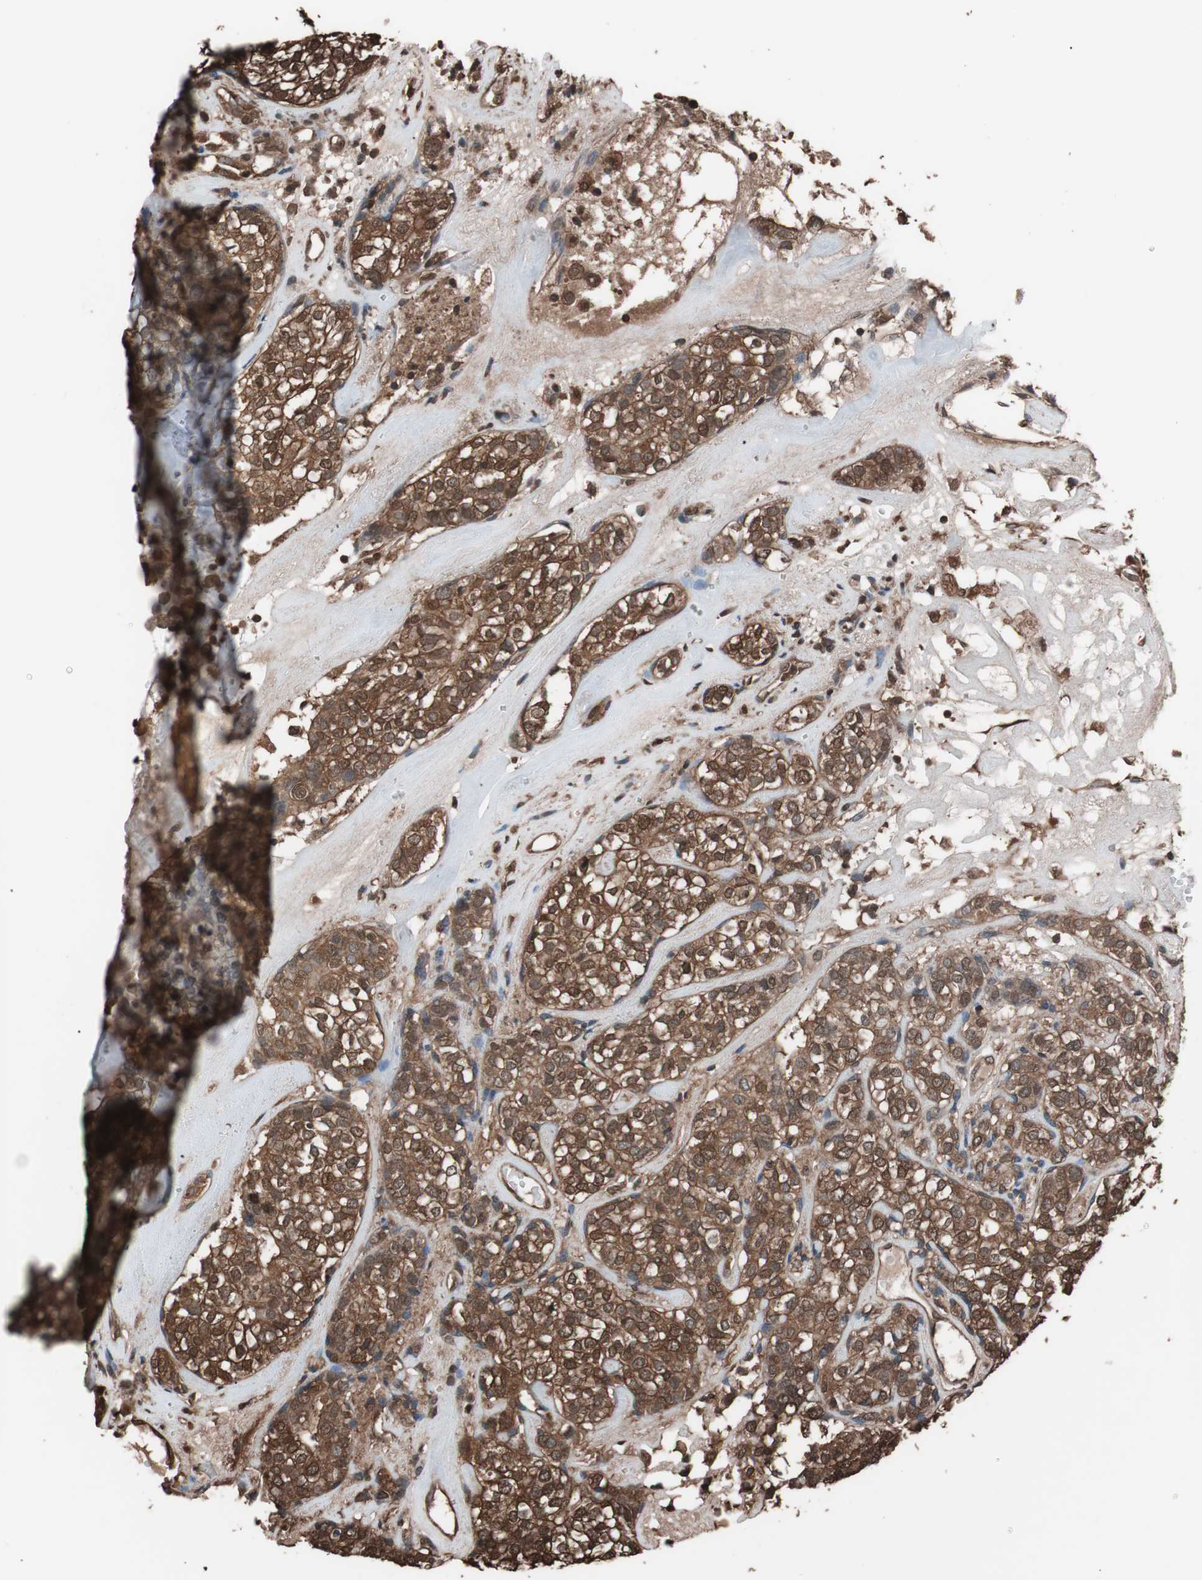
{"staining": {"intensity": "strong", "quantity": ">75%", "location": "cytoplasmic/membranous,nuclear"}, "tissue": "head and neck cancer", "cell_type": "Tumor cells", "image_type": "cancer", "snomed": [{"axis": "morphology", "description": "Adenocarcinoma, NOS"}, {"axis": "topography", "description": "Salivary gland"}, {"axis": "topography", "description": "Head-Neck"}], "caption": "A brown stain shows strong cytoplasmic/membranous and nuclear expression of a protein in human adenocarcinoma (head and neck) tumor cells.", "gene": "CALM2", "patient": {"sex": "female", "age": 65}}